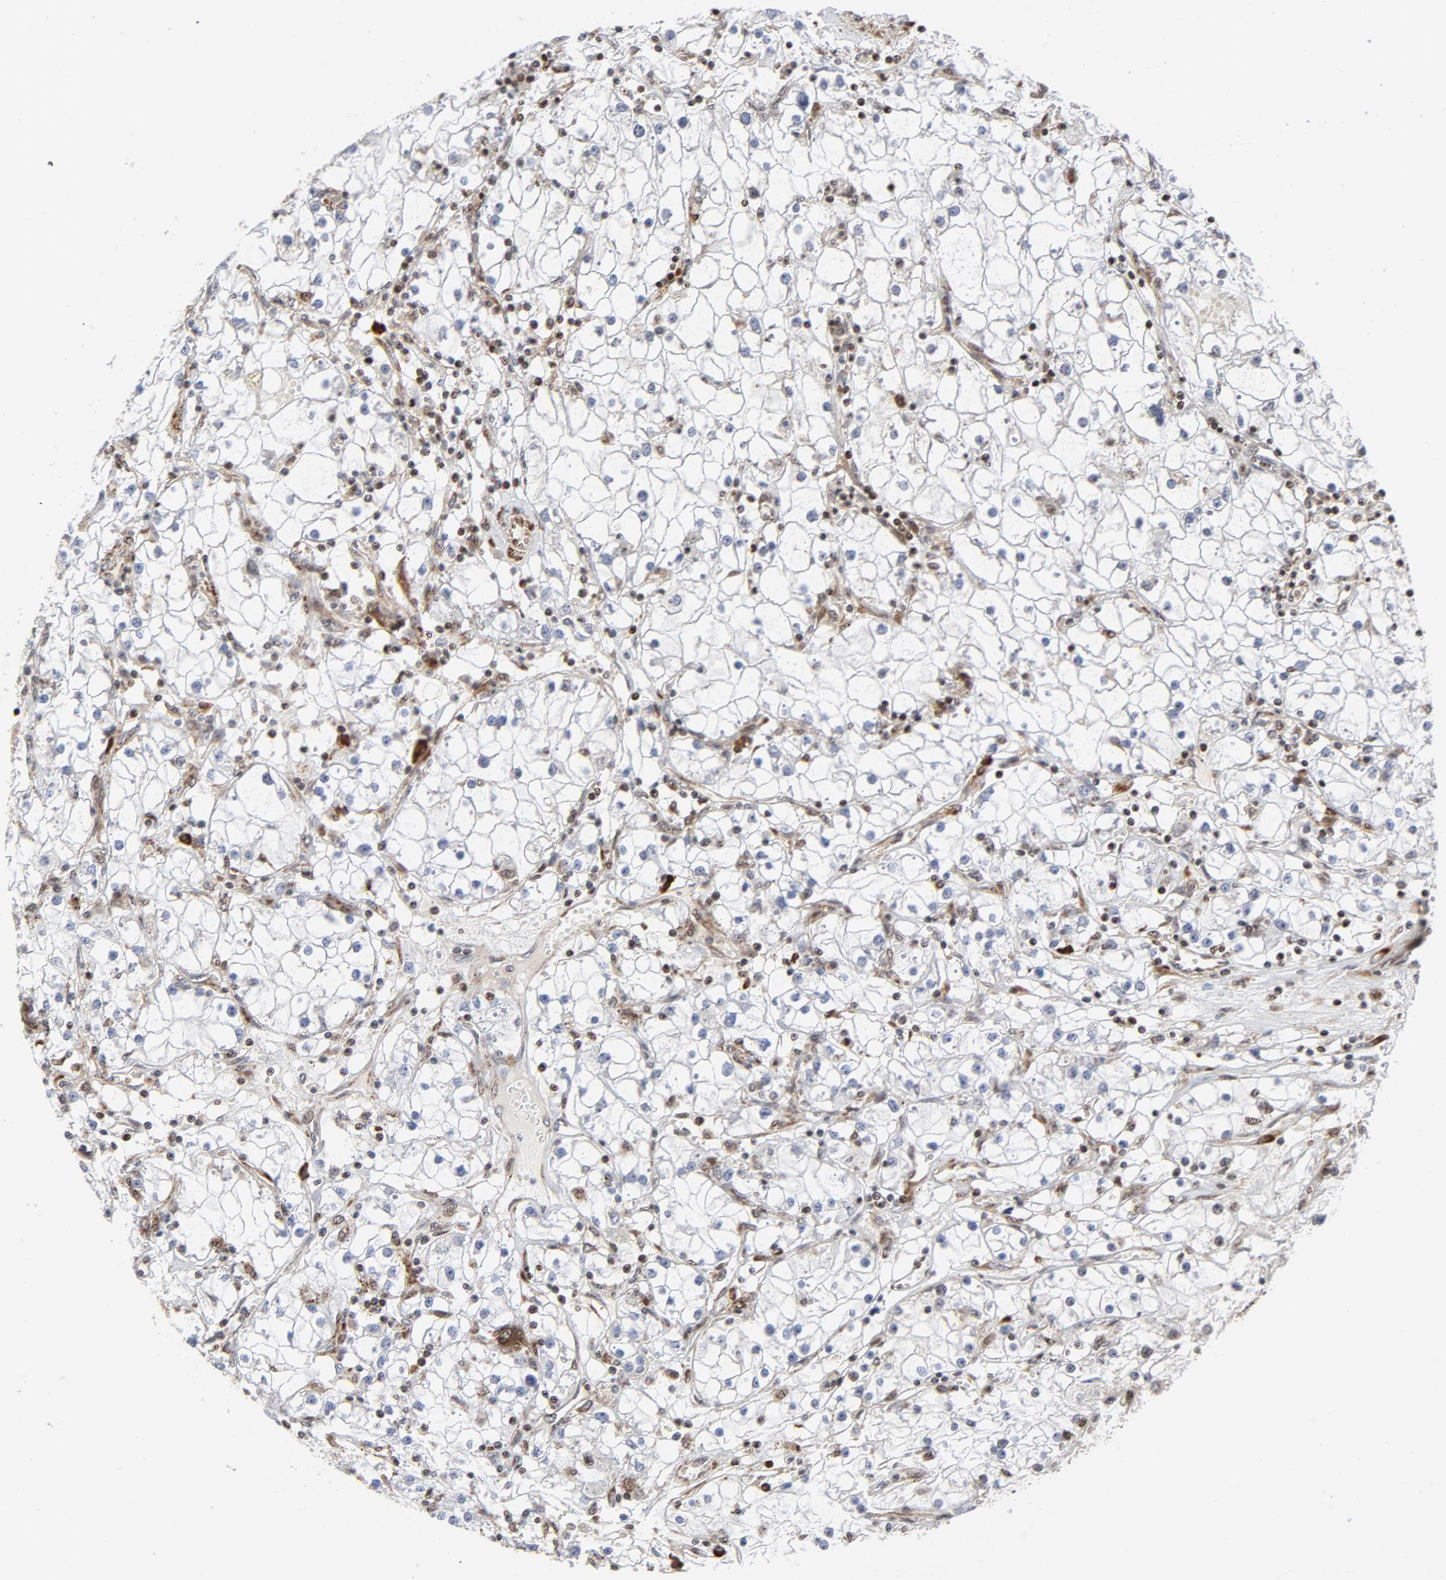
{"staining": {"intensity": "moderate", "quantity": "25%-75%", "location": "cytoplasmic/membranous,nuclear"}, "tissue": "renal cancer", "cell_type": "Tumor cells", "image_type": "cancer", "snomed": [{"axis": "morphology", "description": "Adenocarcinoma, NOS"}, {"axis": "topography", "description": "Kidney"}], "caption": "Tumor cells reveal moderate cytoplasmic/membranous and nuclear expression in about 25%-75% of cells in adenocarcinoma (renal).", "gene": "CYCS", "patient": {"sex": "male", "age": 56}}